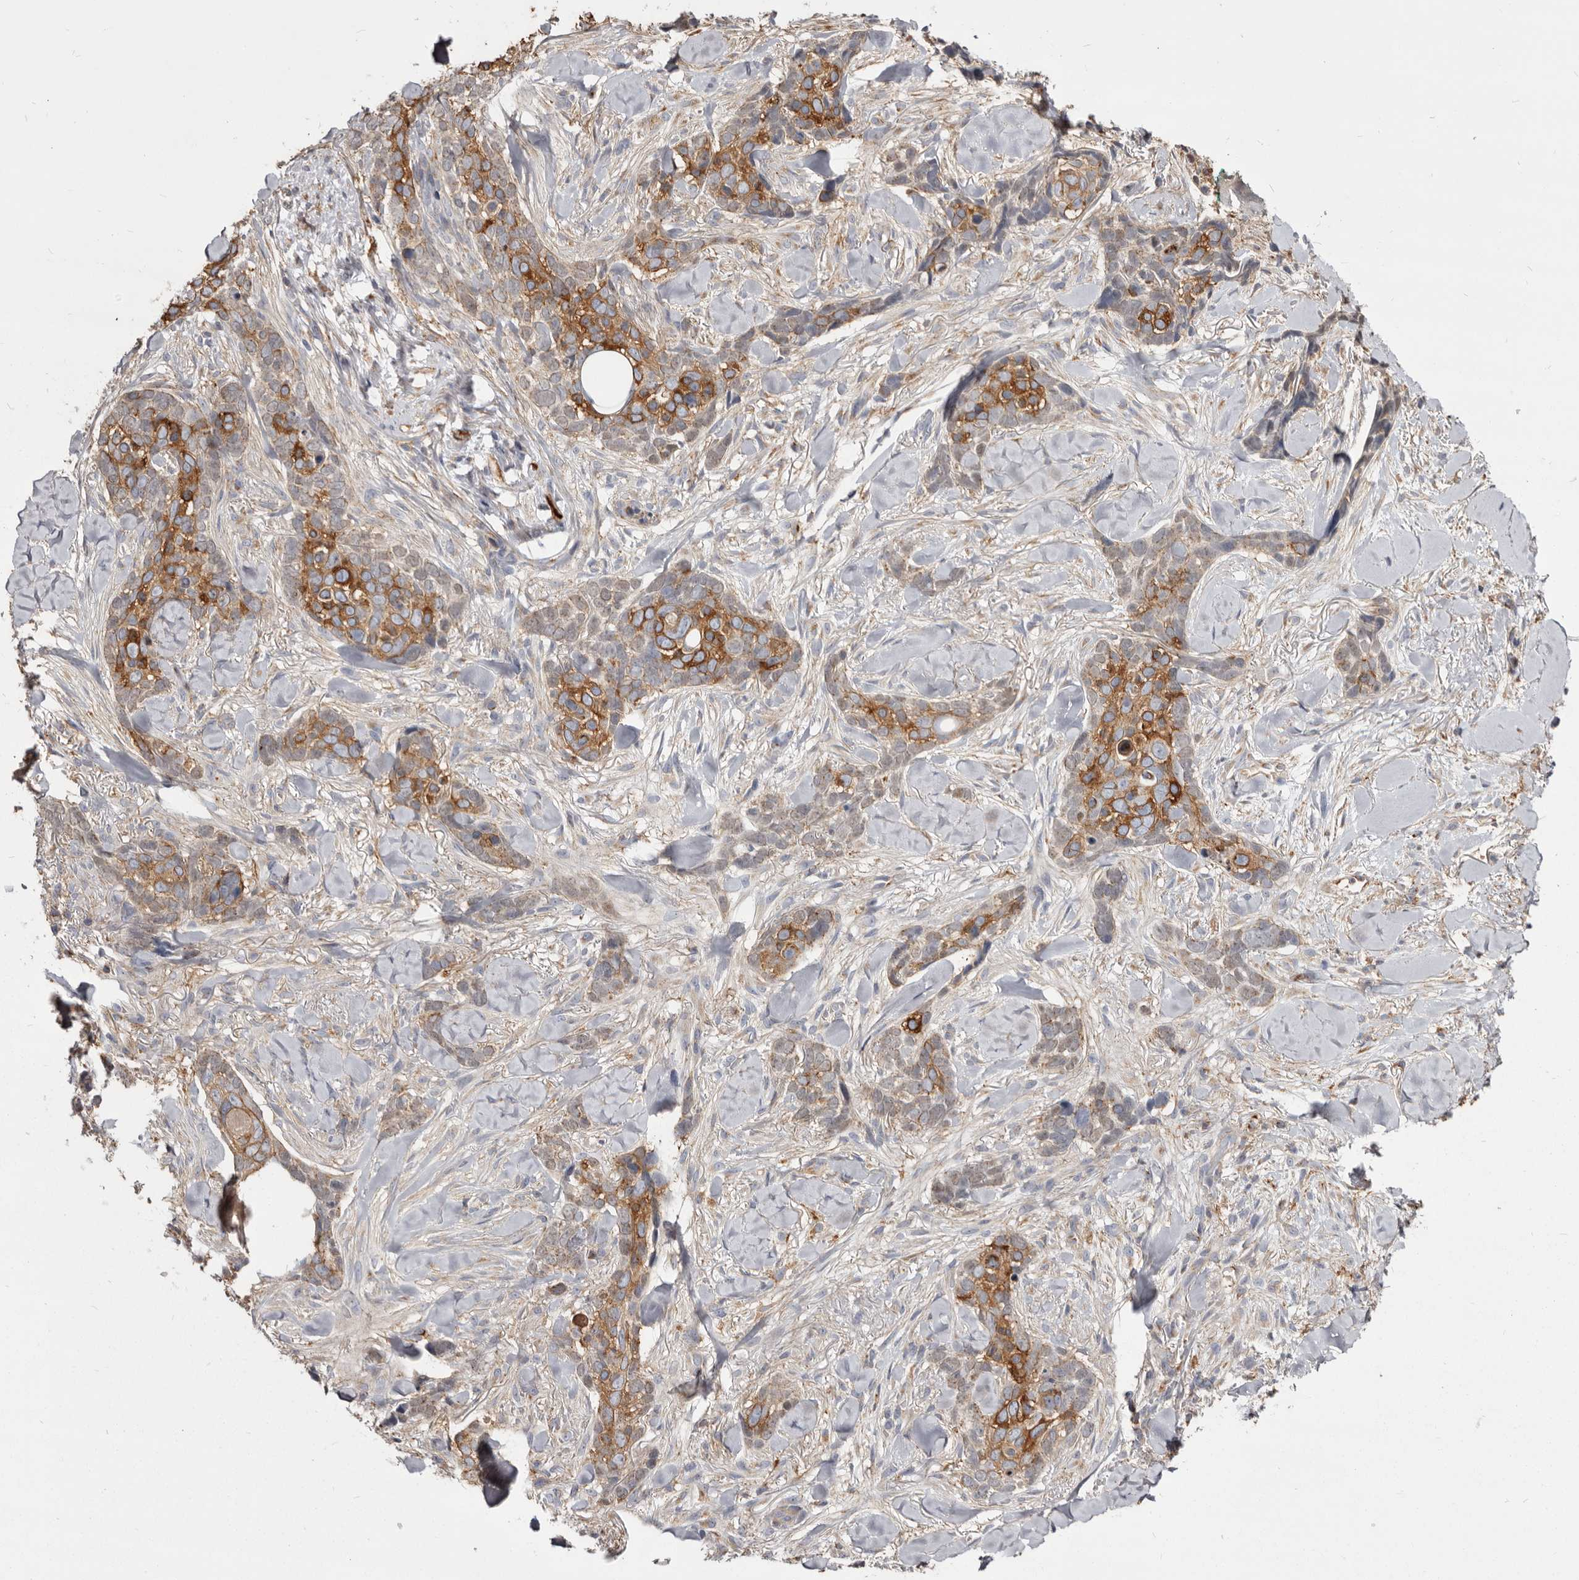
{"staining": {"intensity": "strong", "quantity": "25%-75%", "location": "cytoplasmic/membranous"}, "tissue": "skin cancer", "cell_type": "Tumor cells", "image_type": "cancer", "snomed": [{"axis": "morphology", "description": "Basal cell carcinoma"}, {"axis": "topography", "description": "Skin"}], "caption": "Immunohistochemistry of skin cancer (basal cell carcinoma) shows high levels of strong cytoplasmic/membranous positivity in about 25%-75% of tumor cells. Nuclei are stained in blue.", "gene": "TPD52", "patient": {"sex": "female", "age": 82}}